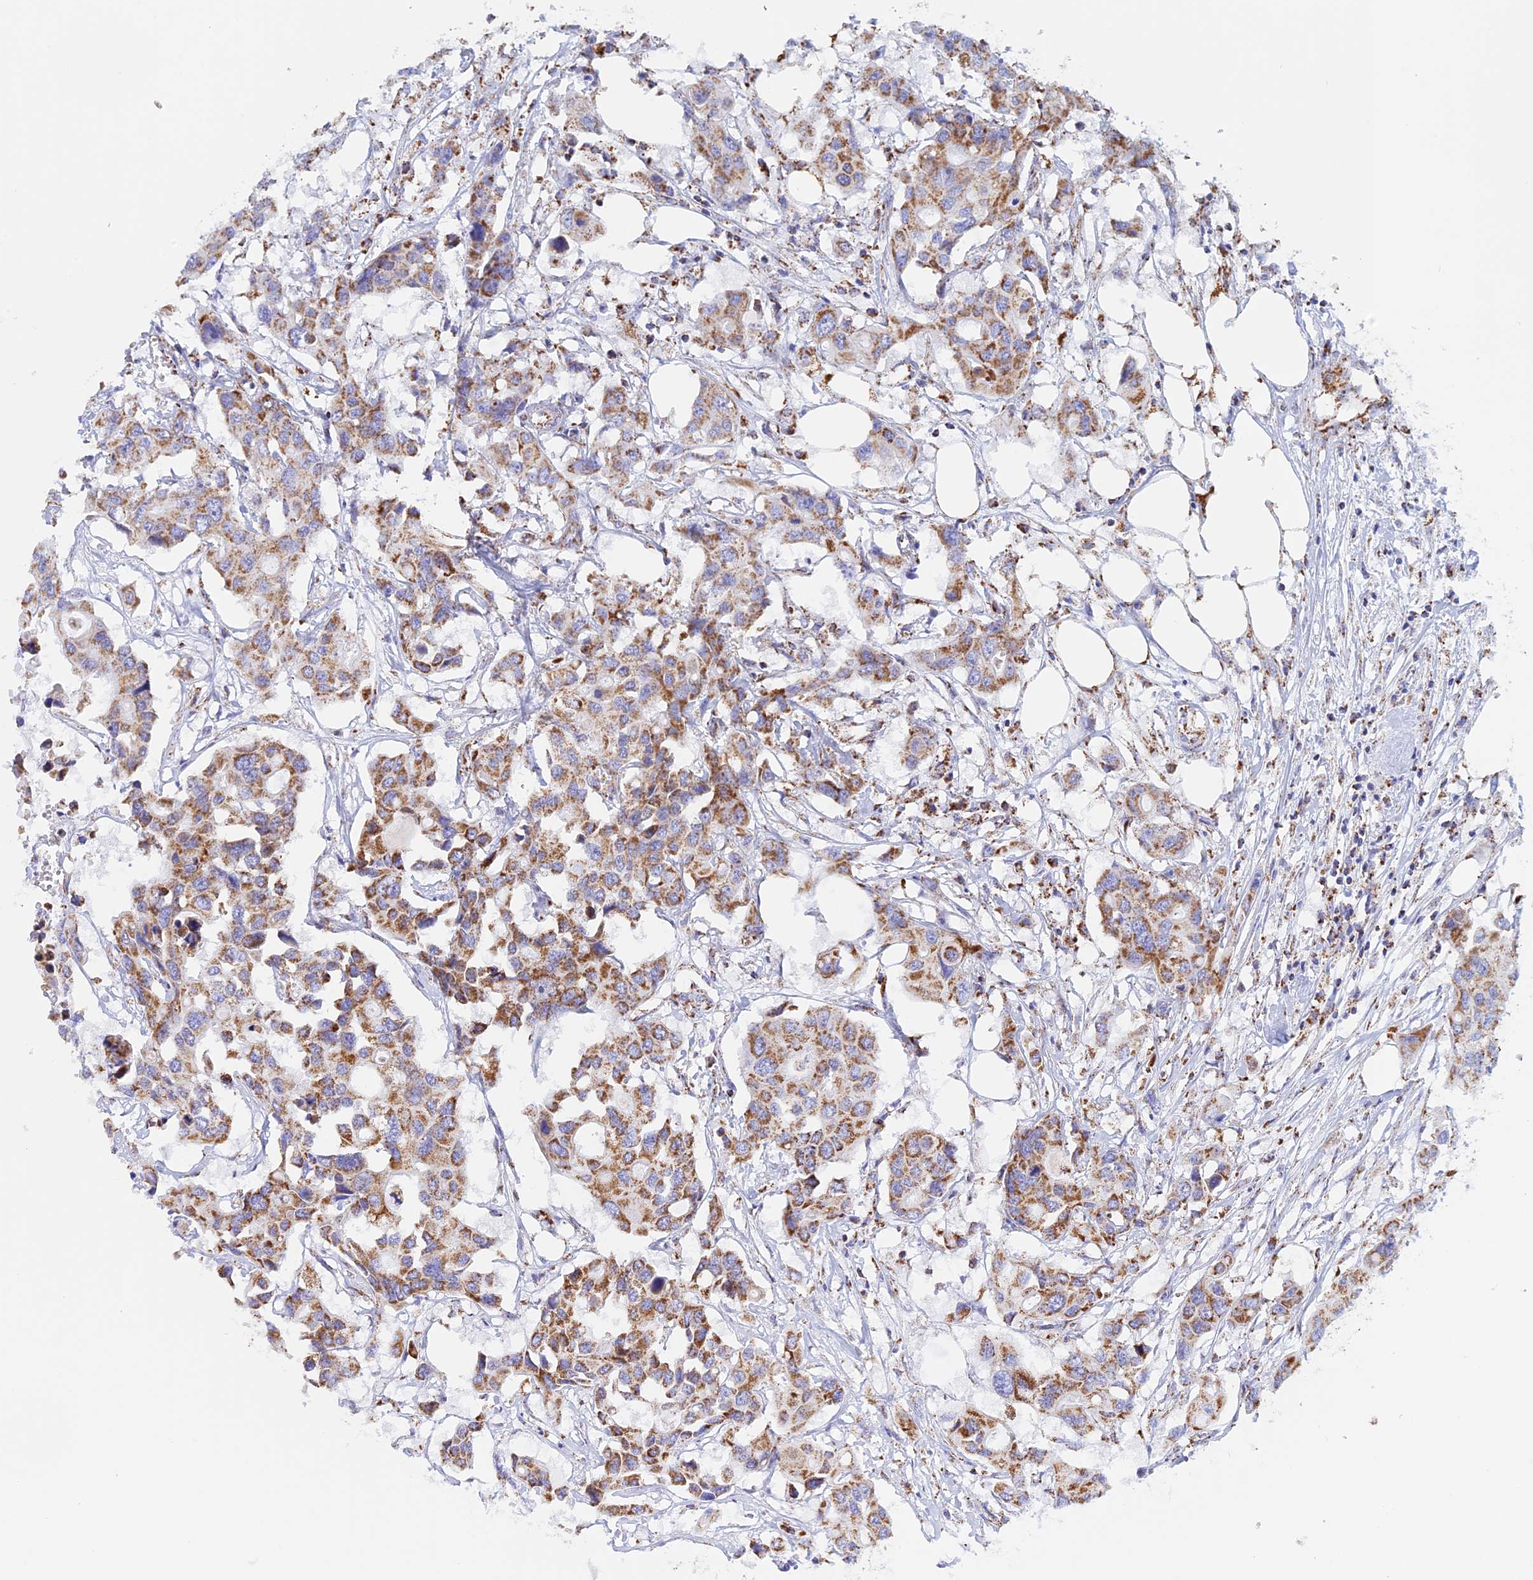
{"staining": {"intensity": "moderate", "quantity": ">75%", "location": "cytoplasmic/membranous"}, "tissue": "colorectal cancer", "cell_type": "Tumor cells", "image_type": "cancer", "snomed": [{"axis": "morphology", "description": "Adenocarcinoma, NOS"}, {"axis": "topography", "description": "Colon"}], "caption": "Approximately >75% of tumor cells in human colorectal adenocarcinoma show moderate cytoplasmic/membranous protein expression as visualized by brown immunohistochemical staining.", "gene": "KCNG1", "patient": {"sex": "male", "age": 77}}